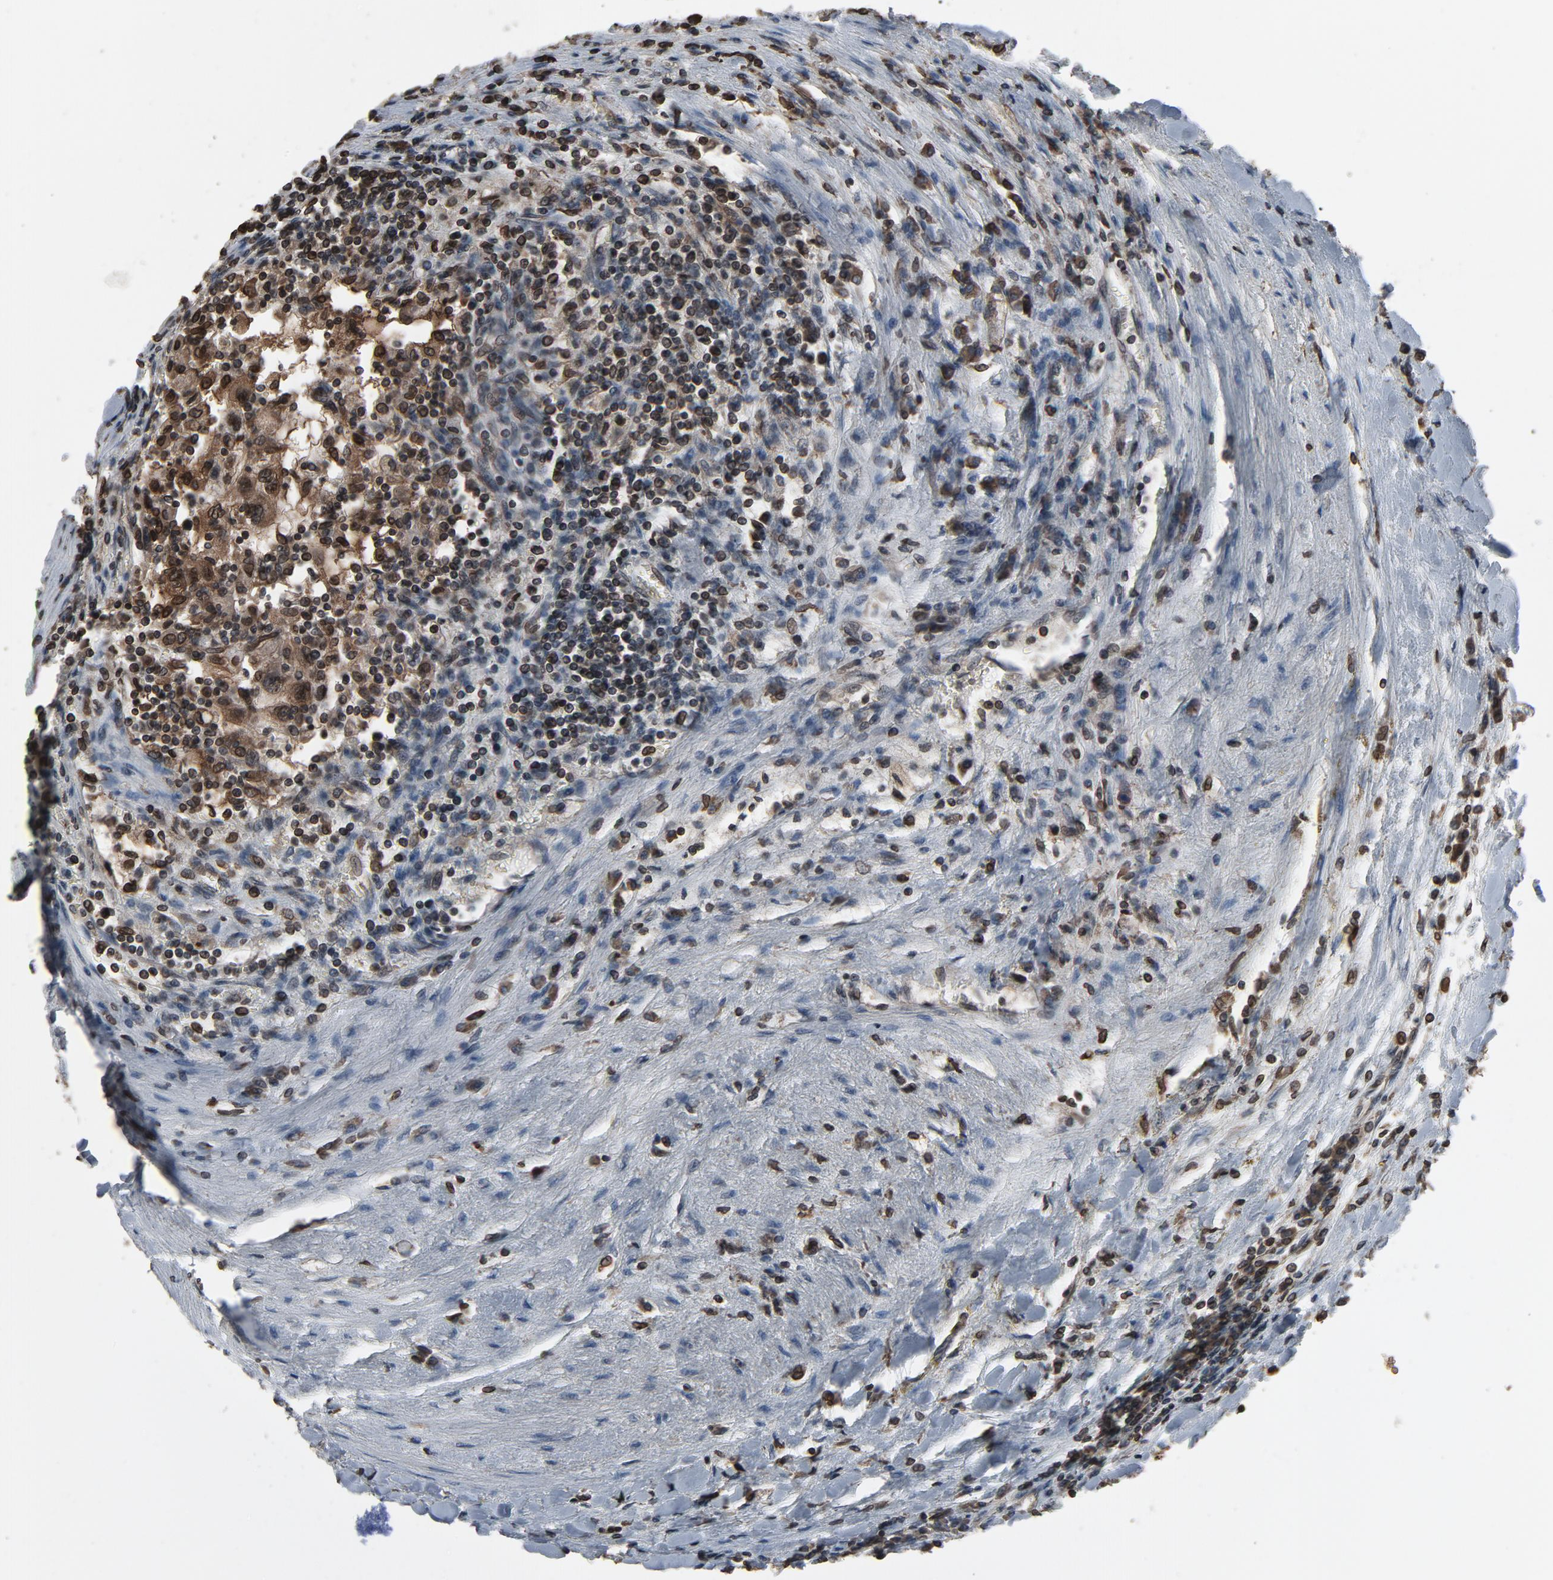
{"staining": {"intensity": "moderate", "quantity": ">75%", "location": "cytoplasmic/membranous,nuclear"}, "tissue": "renal cancer", "cell_type": "Tumor cells", "image_type": "cancer", "snomed": [{"axis": "morphology", "description": "Normal tissue, NOS"}, {"axis": "morphology", "description": "Adenocarcinoma, NOS"}, {"axis": "topography", "description": "Kidney"}], "caption": "IHC staining of adenocarcinoma (renal), which reveals medium levels of moderate cytoplasmic/membranous and nuclear expression in approximately >75% of tumor cells indicating moderate cytoplasmic/membranous and nuclear protein expression. The staining was performed using DAB (3,3'-diaminobenzidine) (brown) for protein detection and nuclei were counterstained in hematoxylin (blue).", "gene": "UBE2D1", "patient": {"sex": "male", "age": 71}}